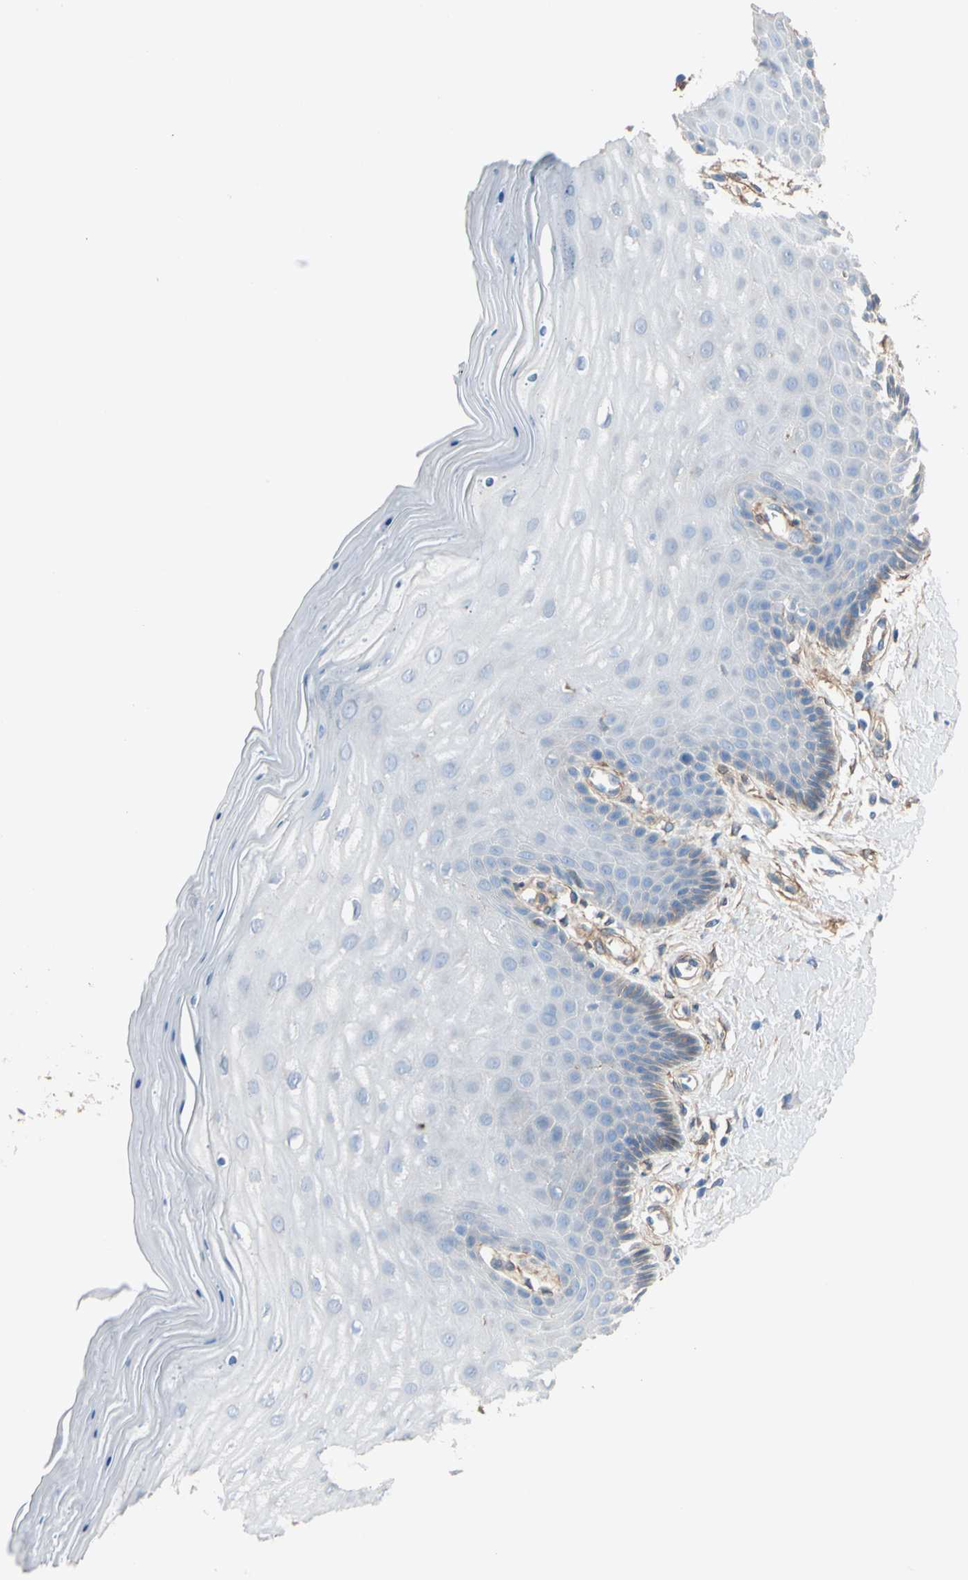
{"staining": {"intensity": "strong", "quantity": "25%-75%", "location": "cytoplasmic/membranous"}, "tissue": "cervix", "cell_type": "Glandular cells", "image_type": "normal", "snomed": [{"axis": "morphology", "description": "Normal tissue, NOS"}, {"axis": "topography", "description": "Cervix"}], "caption": "Protein expression analysis of normal human cervix reveals strong cytoplasmic/membranous expression in about 25%-75% of glandular cells.", "gene": "EPB41L2", "patient": {"sex": "female", "age": 55}}